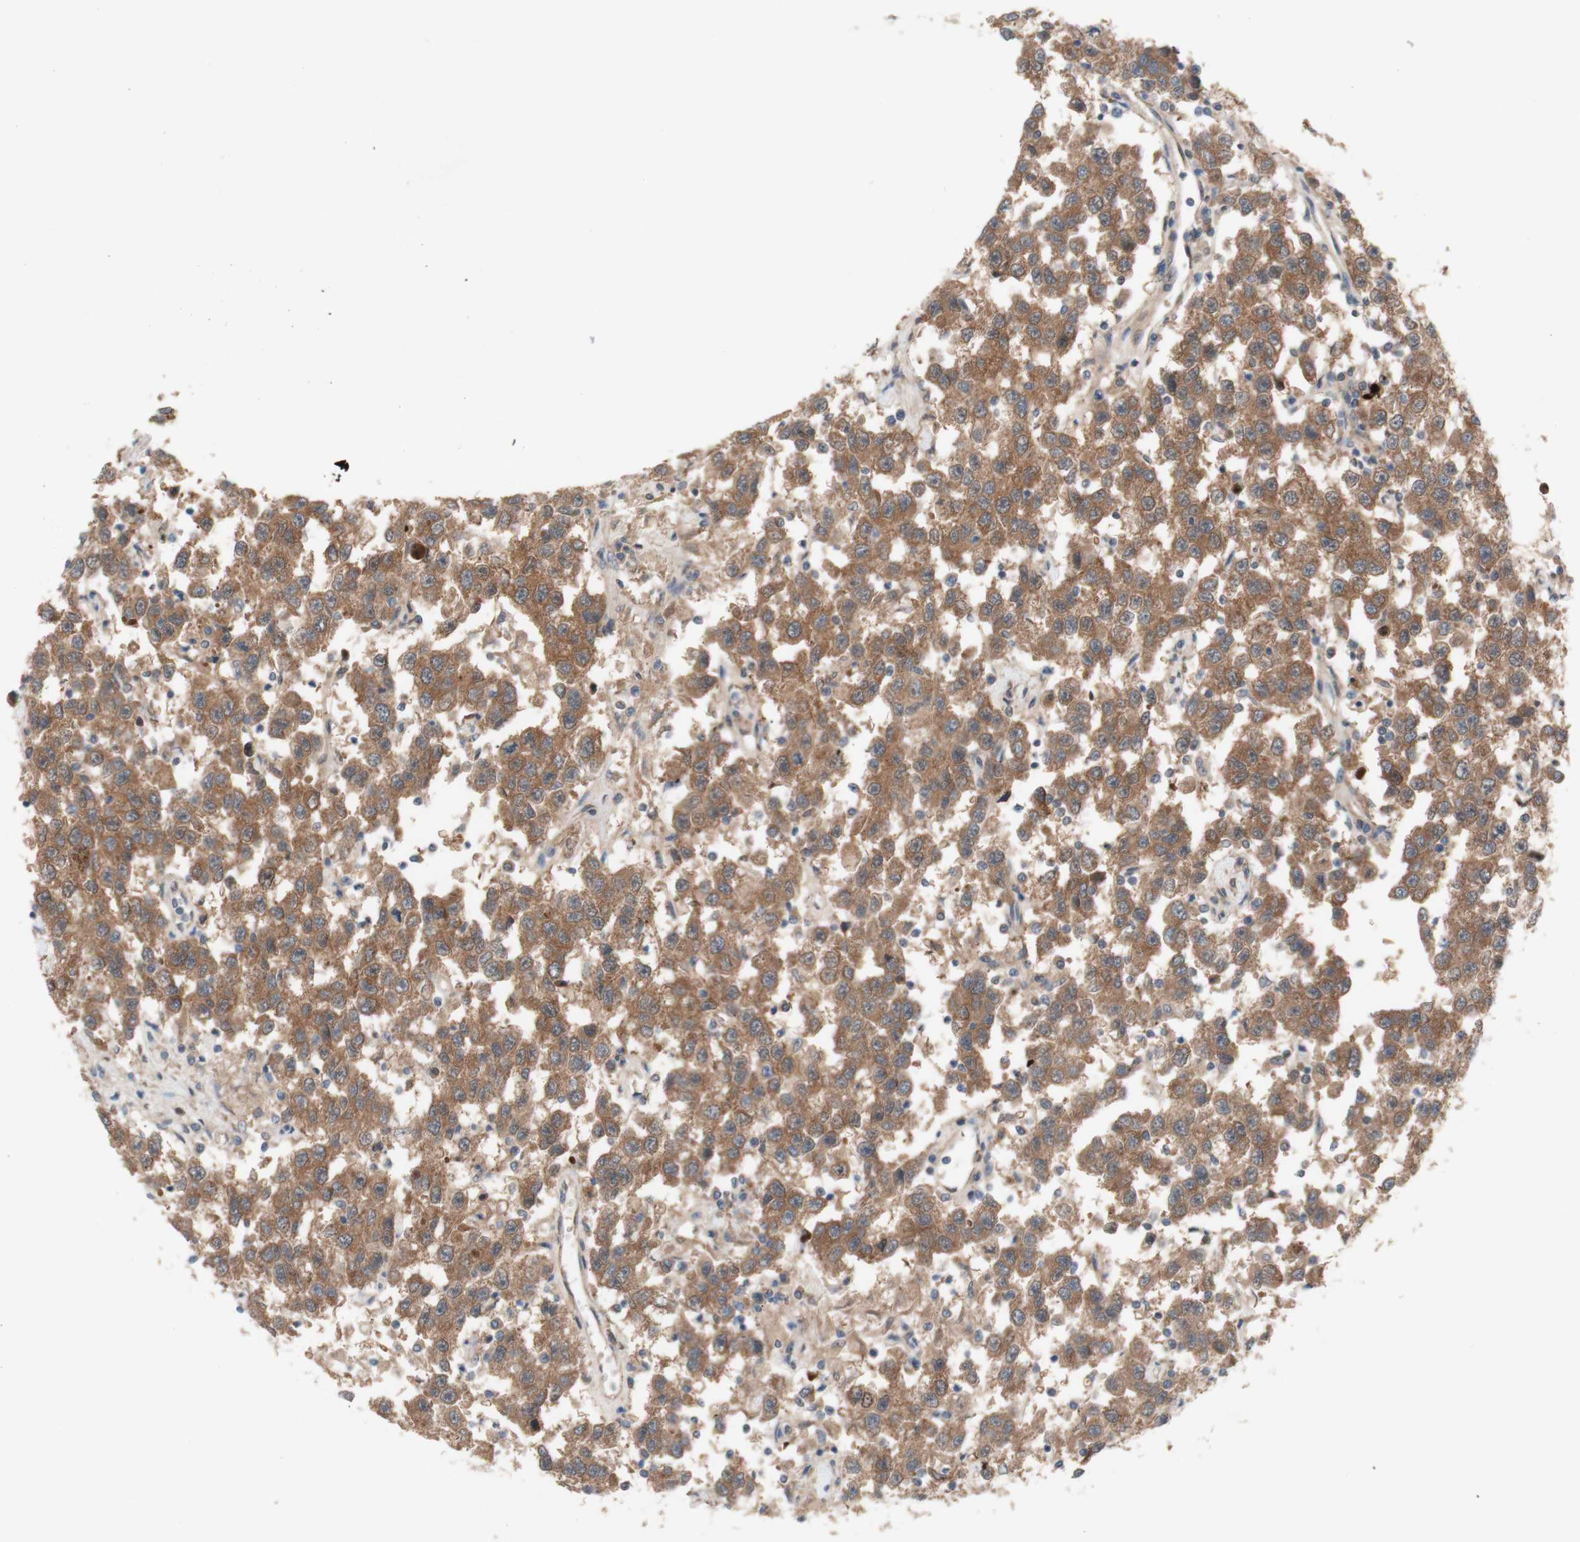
{"staining": {"intensity": "moderate", "quantity": ">75%", "location": "cytoplasmic/membranous"}, "tissue": "testis cancer", "cell_type": "Tumor cells", "image_type": "cancer", "snomed": [{"axis": "morphology", "description": "Seminoma, NOS"}, {"axis": "topography", "description": "Testis"}], "caption": "Seminoma (testis) tissue demonstrates moderate cytoplasmic/membranous staining in approximately >75% of tumor cells, visualized by immunohistochemistry. (DAB = brown stain, brightfield microscopy at high magnification).", "gene": "PEX2", "patient": {"sex": "male", "age": 41}}